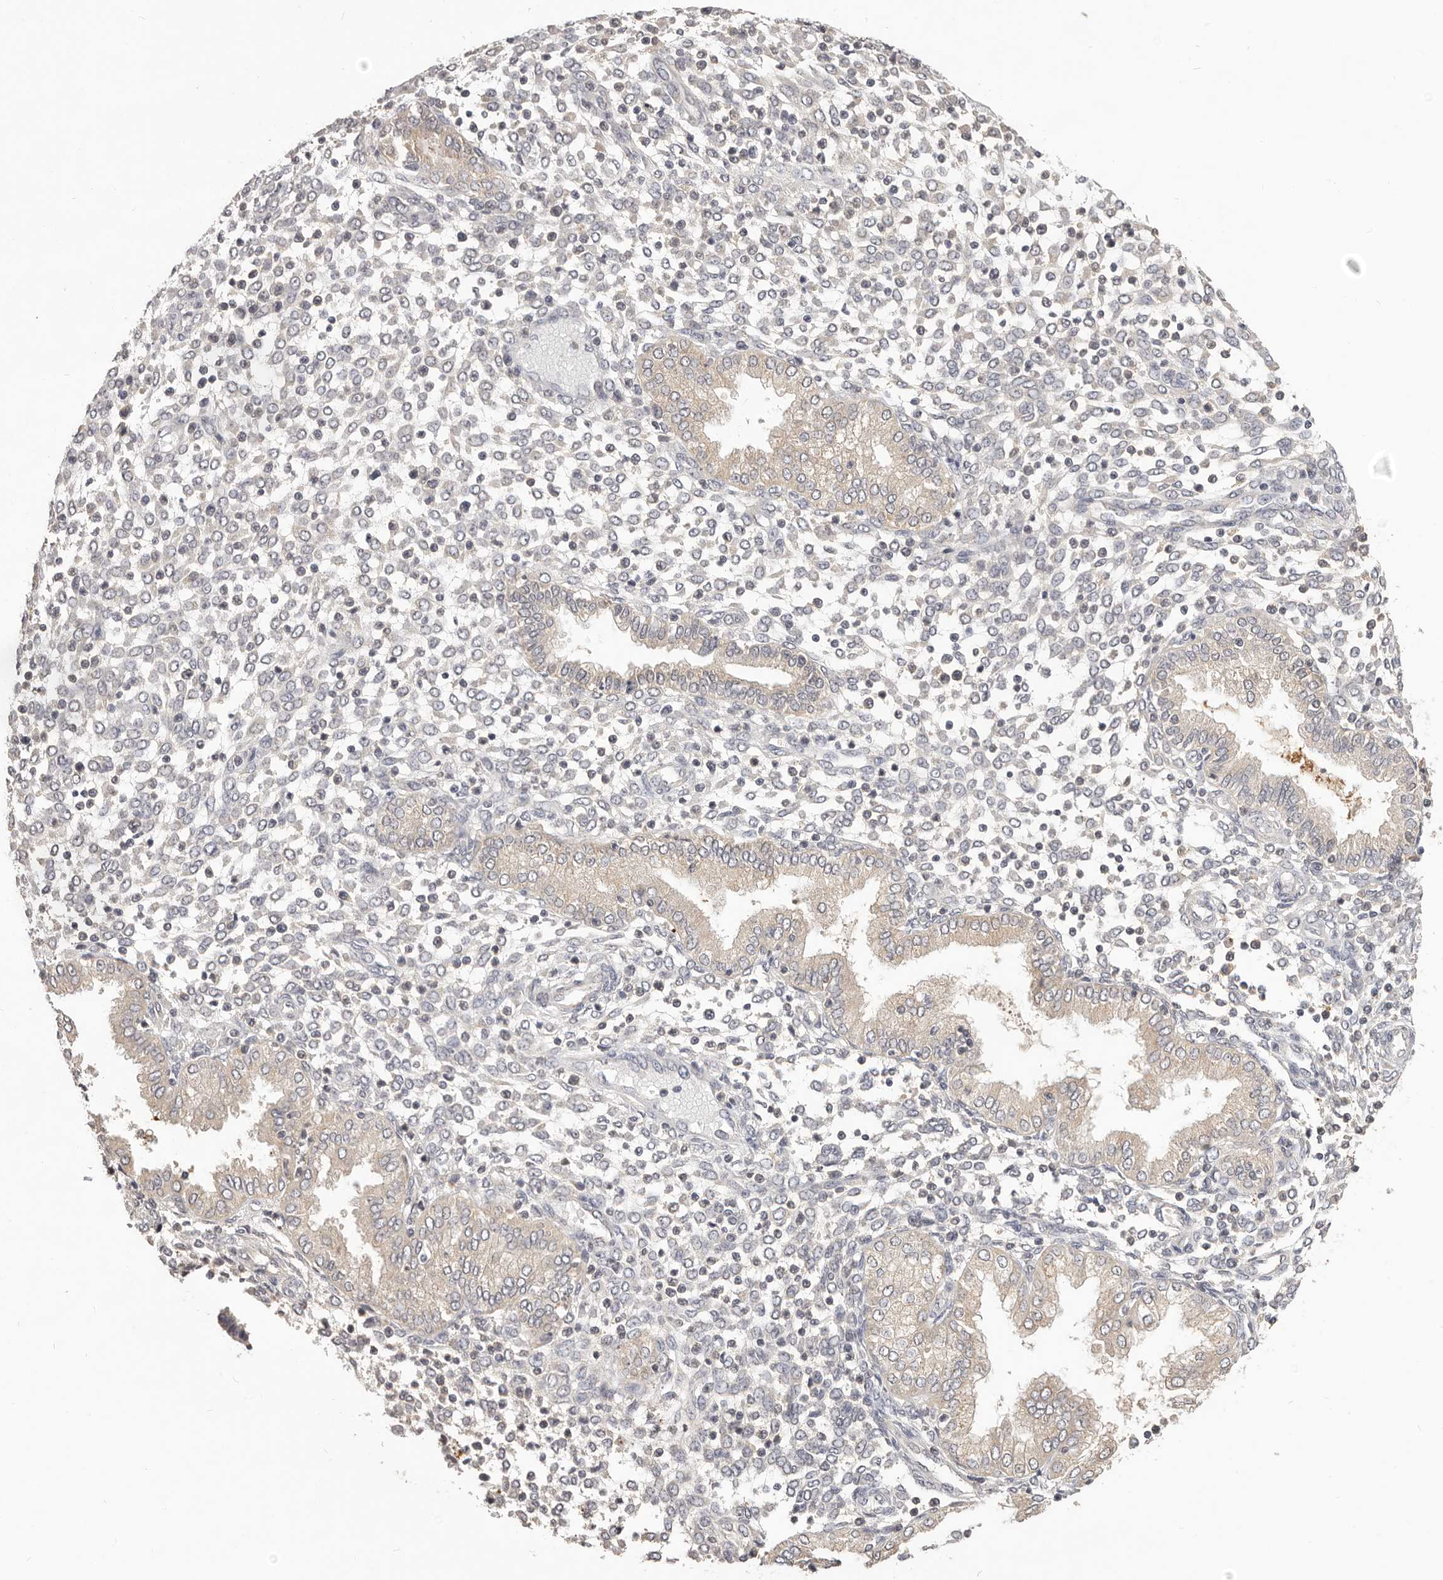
{"staining": {"intensity": "negative", "quantity": "none", "location": "none"}, "tissue": "endometrium", "cell_type": "Cells in endometrial stroma", "image_type": "normal", "snomed": [{"axis": "morphology", "description": "Normal tissue, NOS"}, {"axis": "topography", "description": "Endometrium"}], "caption": "IHC of normal human endometrium shows no staining in cells in endometrial stroma. (Brightfield microscopy of DAB (3,3'-diaminobenzidine) IHC at high magnification).", "gene": "TSPAN13", "patient": {"sex": "female", "age": 53}}